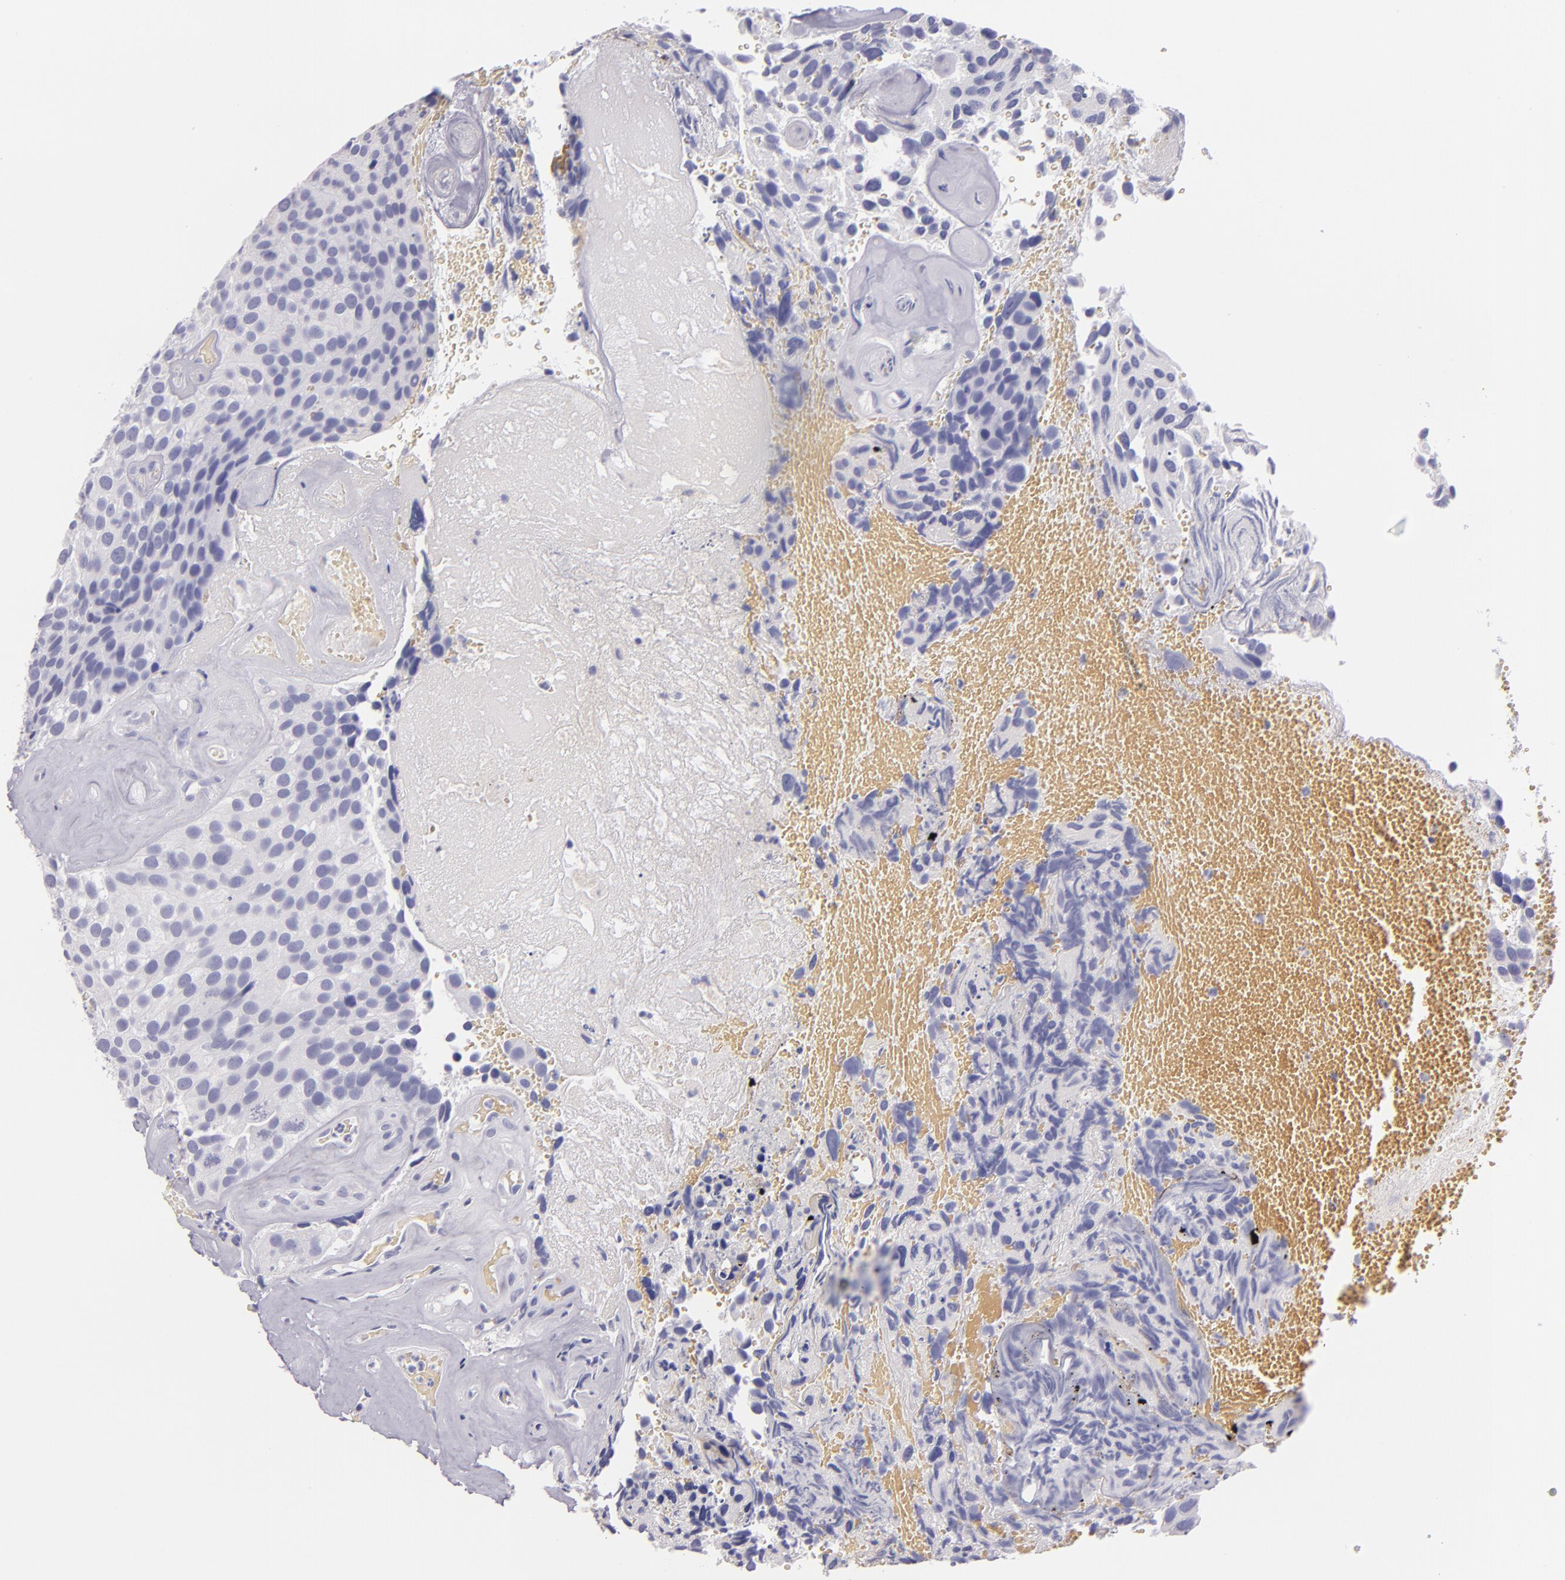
{"staining": {"intensity": "negative", "quantity": "none", "location": "none"}, "tissue": "urothelial cancer", "cell_type": "Tumor cells", "image_type": "cancer", "snomed": [{"axis": "morphology", "description": "Urothelial carcinoma, High grade"}, {"axis": "topography", "description": "Urinary bladder"}], "caption": "High magnification brightfield microscopy of urothelial cancer stained with DAB (3,3'-diaminobenzidine) (brown) and counterstained with hematoxylin (blue): tumor cells show no significant staining.", "gene": "MUC5AC", "patient": {"sex": "male", "age": 72}}